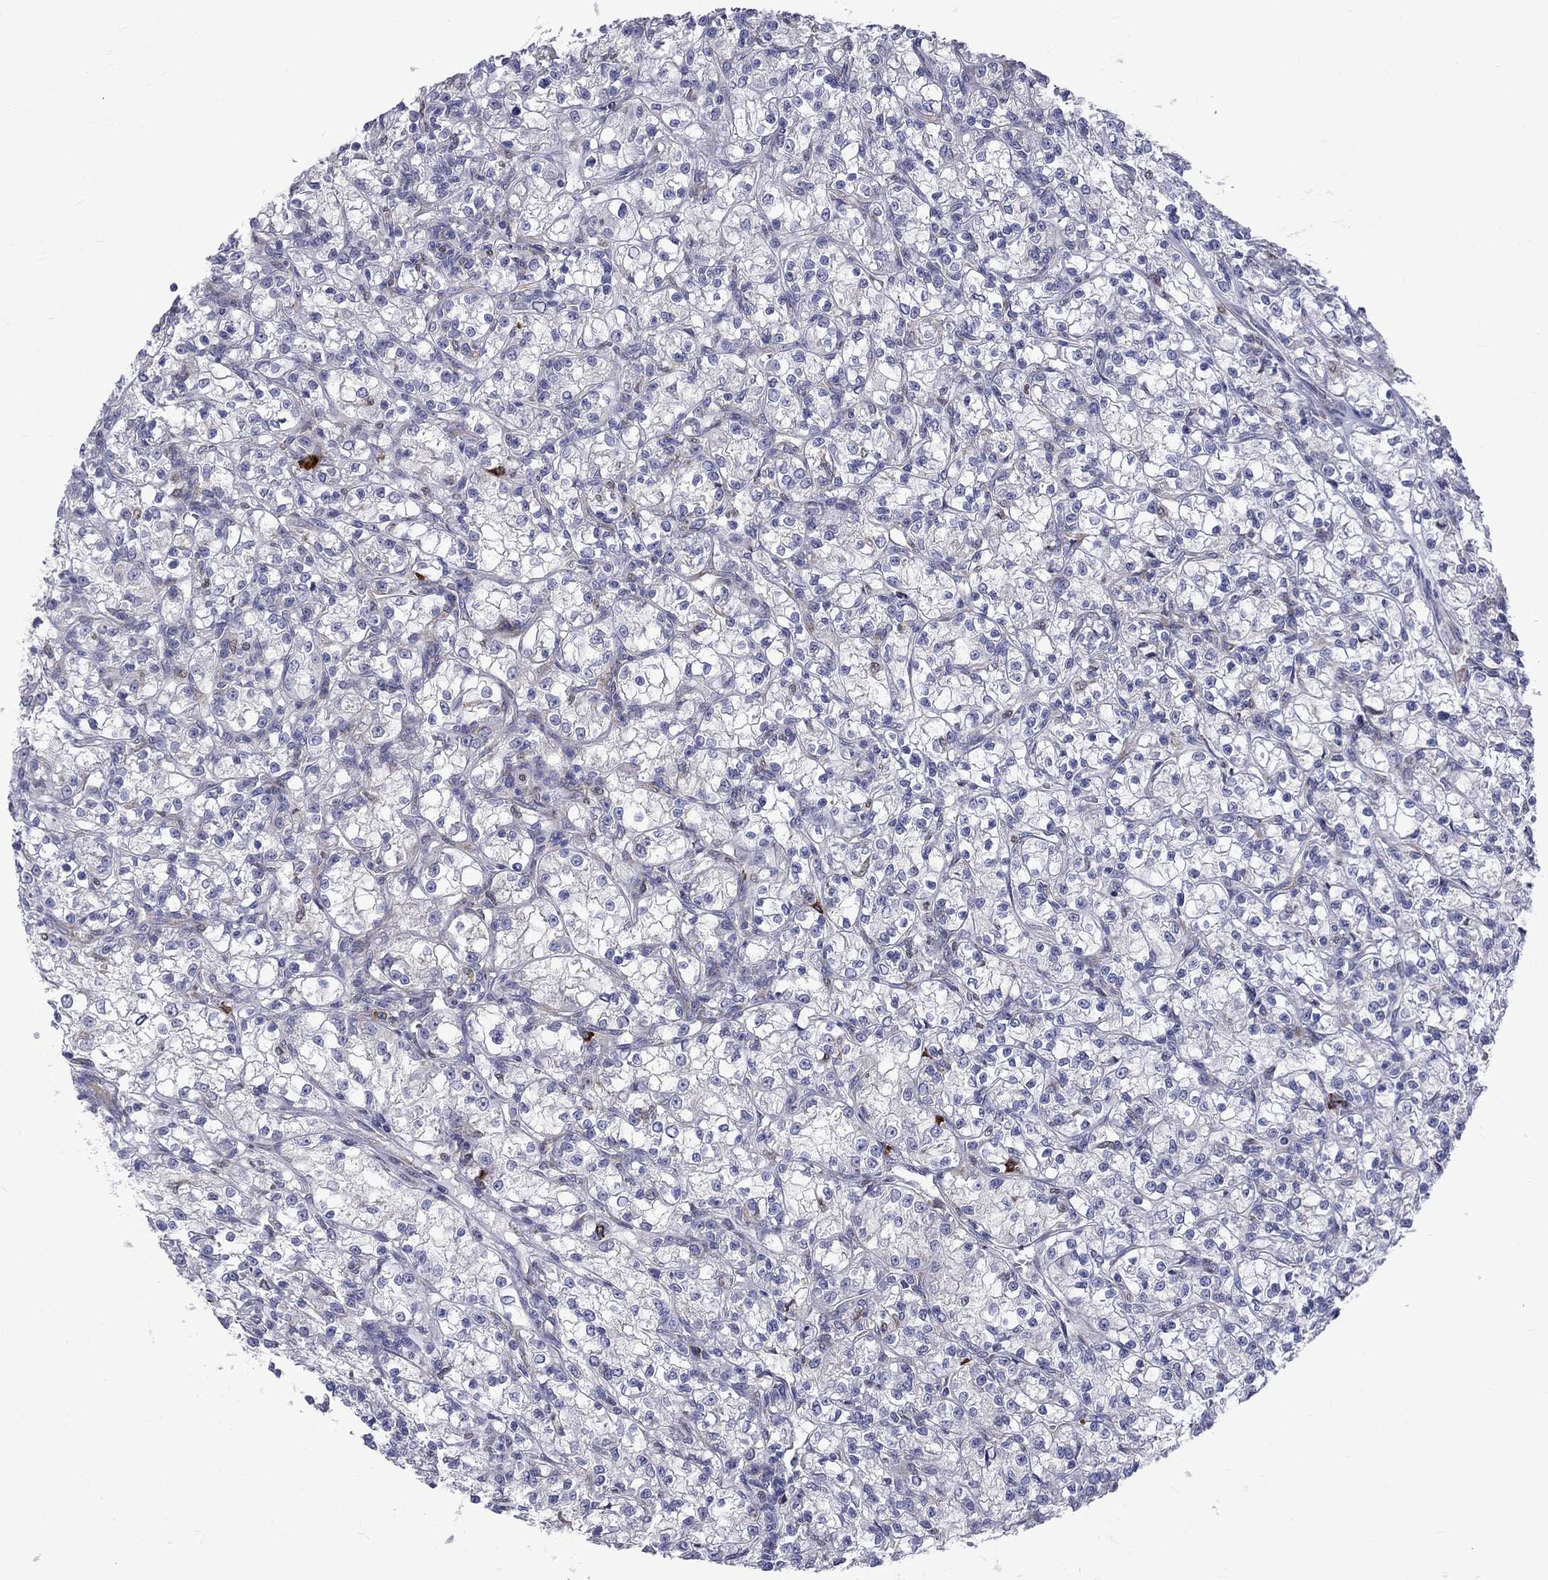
{"staining": {"intensity": "negative", "quantity": "none", "location": "none"}, "tissue": "renal cancer", "cell_type": "Tumor cells", "image_type": "cancer", "snomed": [{"axis": "morphology", "description": "Adenocarcinoma, NOS"}, {"axis": "topography", "description": "Kidney"}], "caption": "The micrograph reveals no staining of tumor cells in renal cancer (adenocarcinoma). (DAB (3,3'-diaminobenzidine) immunohistochemistry (IHC) visualized using brightfield microscopy, high magnification).", "gene": "PABPC4", "patient": {"sex": "female", "age": 59}}